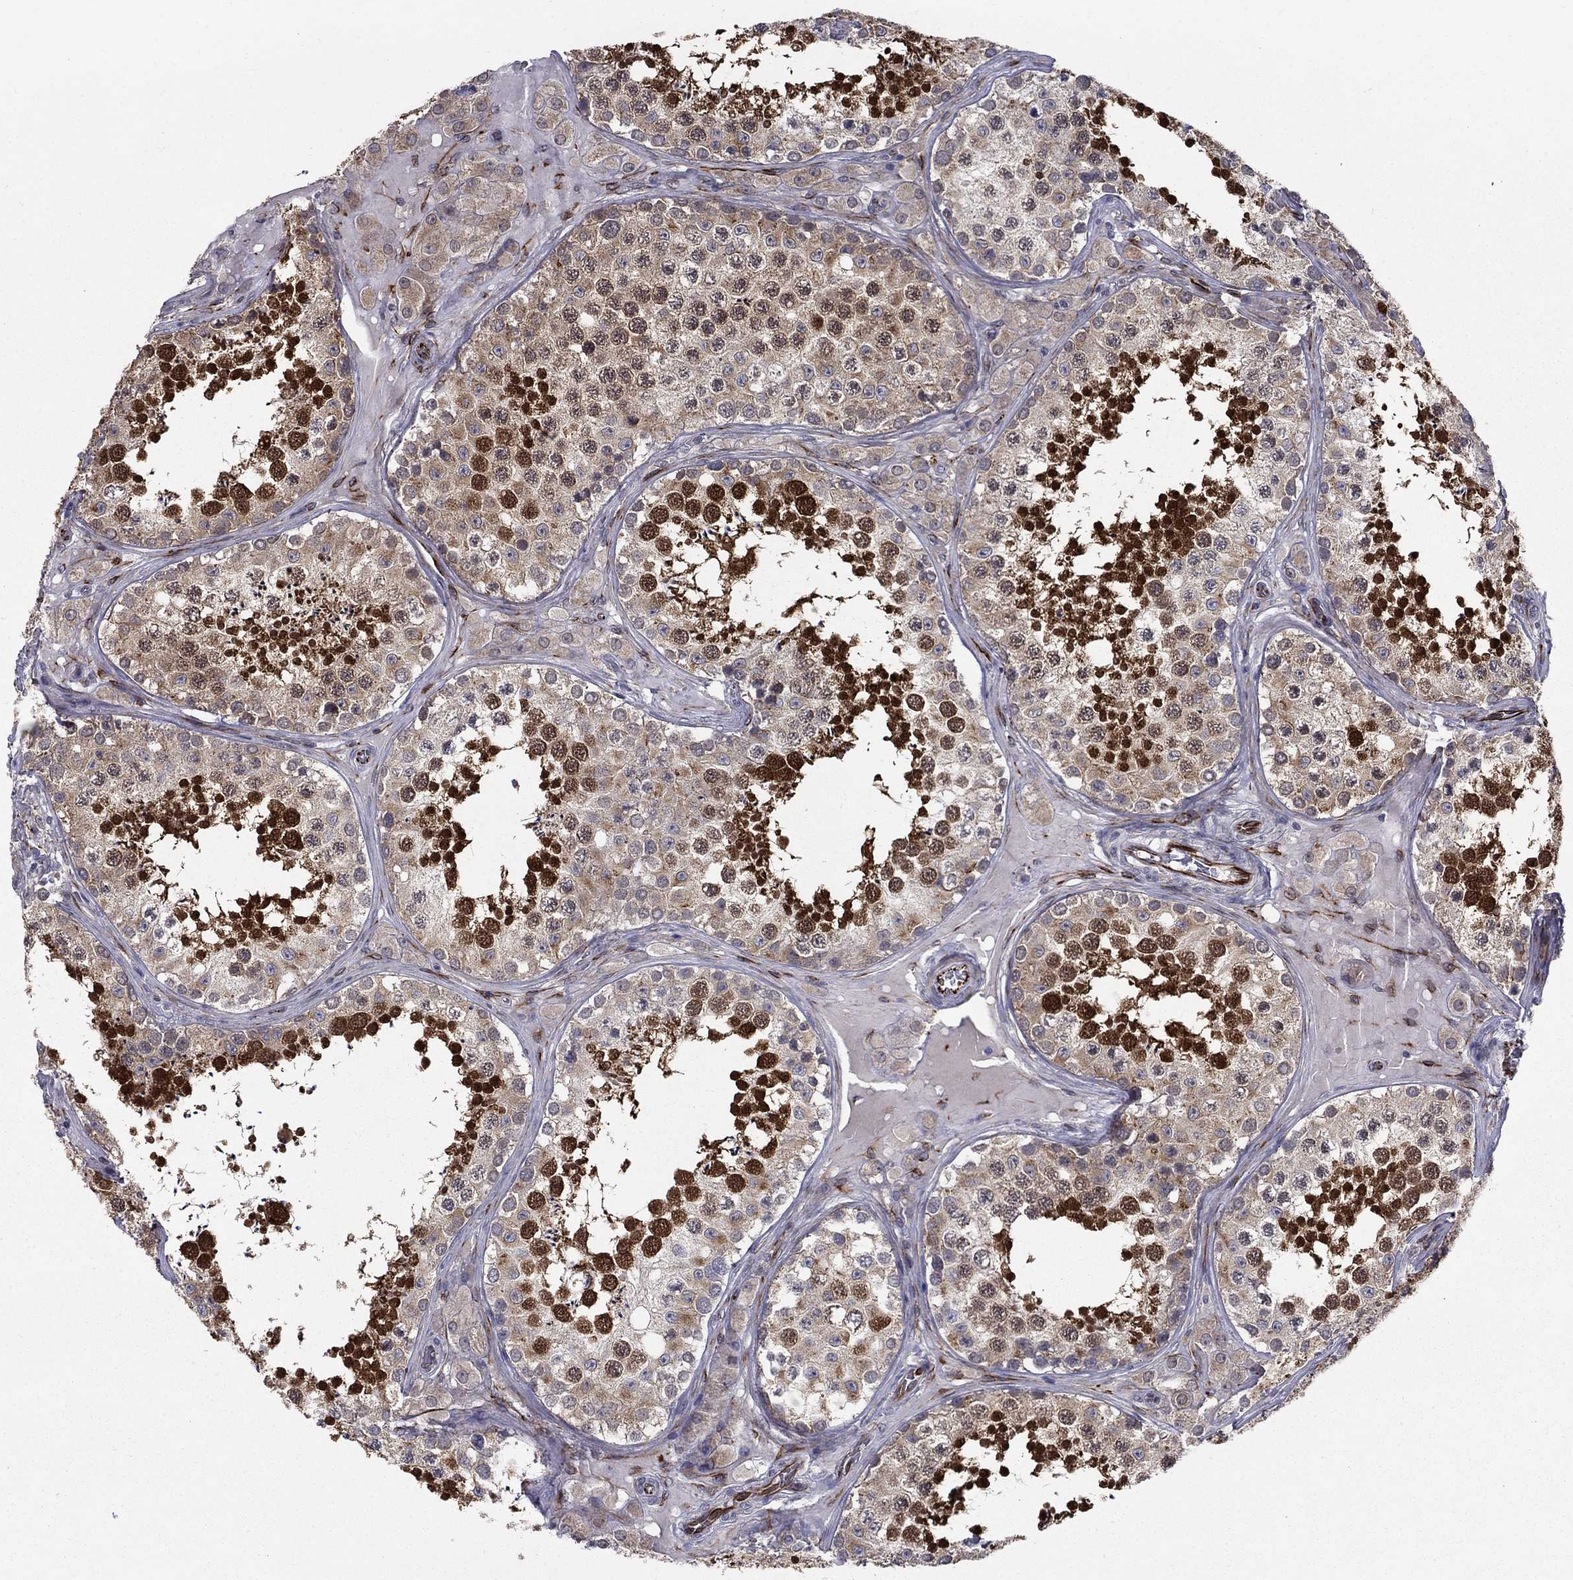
{"staining": {"intensity": "strong", "quantity": "25%-75%", "location": "cytoplasmic/membranous"}, "tissue": "testis", "cell_type": "Cells in seminiferous ducts", "image_type": "normal", "snomed": [{"axis": "morphology", "description": "Normal tissue, NOS"}, {"axis": "topography", "description": "Testis"}], "caption": "Brown immunohistochemical staining in benign testis shows strong cytoplasmic/membranous staining in about 25%-75% of cells in seminiferous ducts. Immunohistochemistry (ihc) stains the protein of interest in brown and the nuclei are stained blue.", "gene": "LACTB2", "patient": {"sex": "male", "age": 34}}